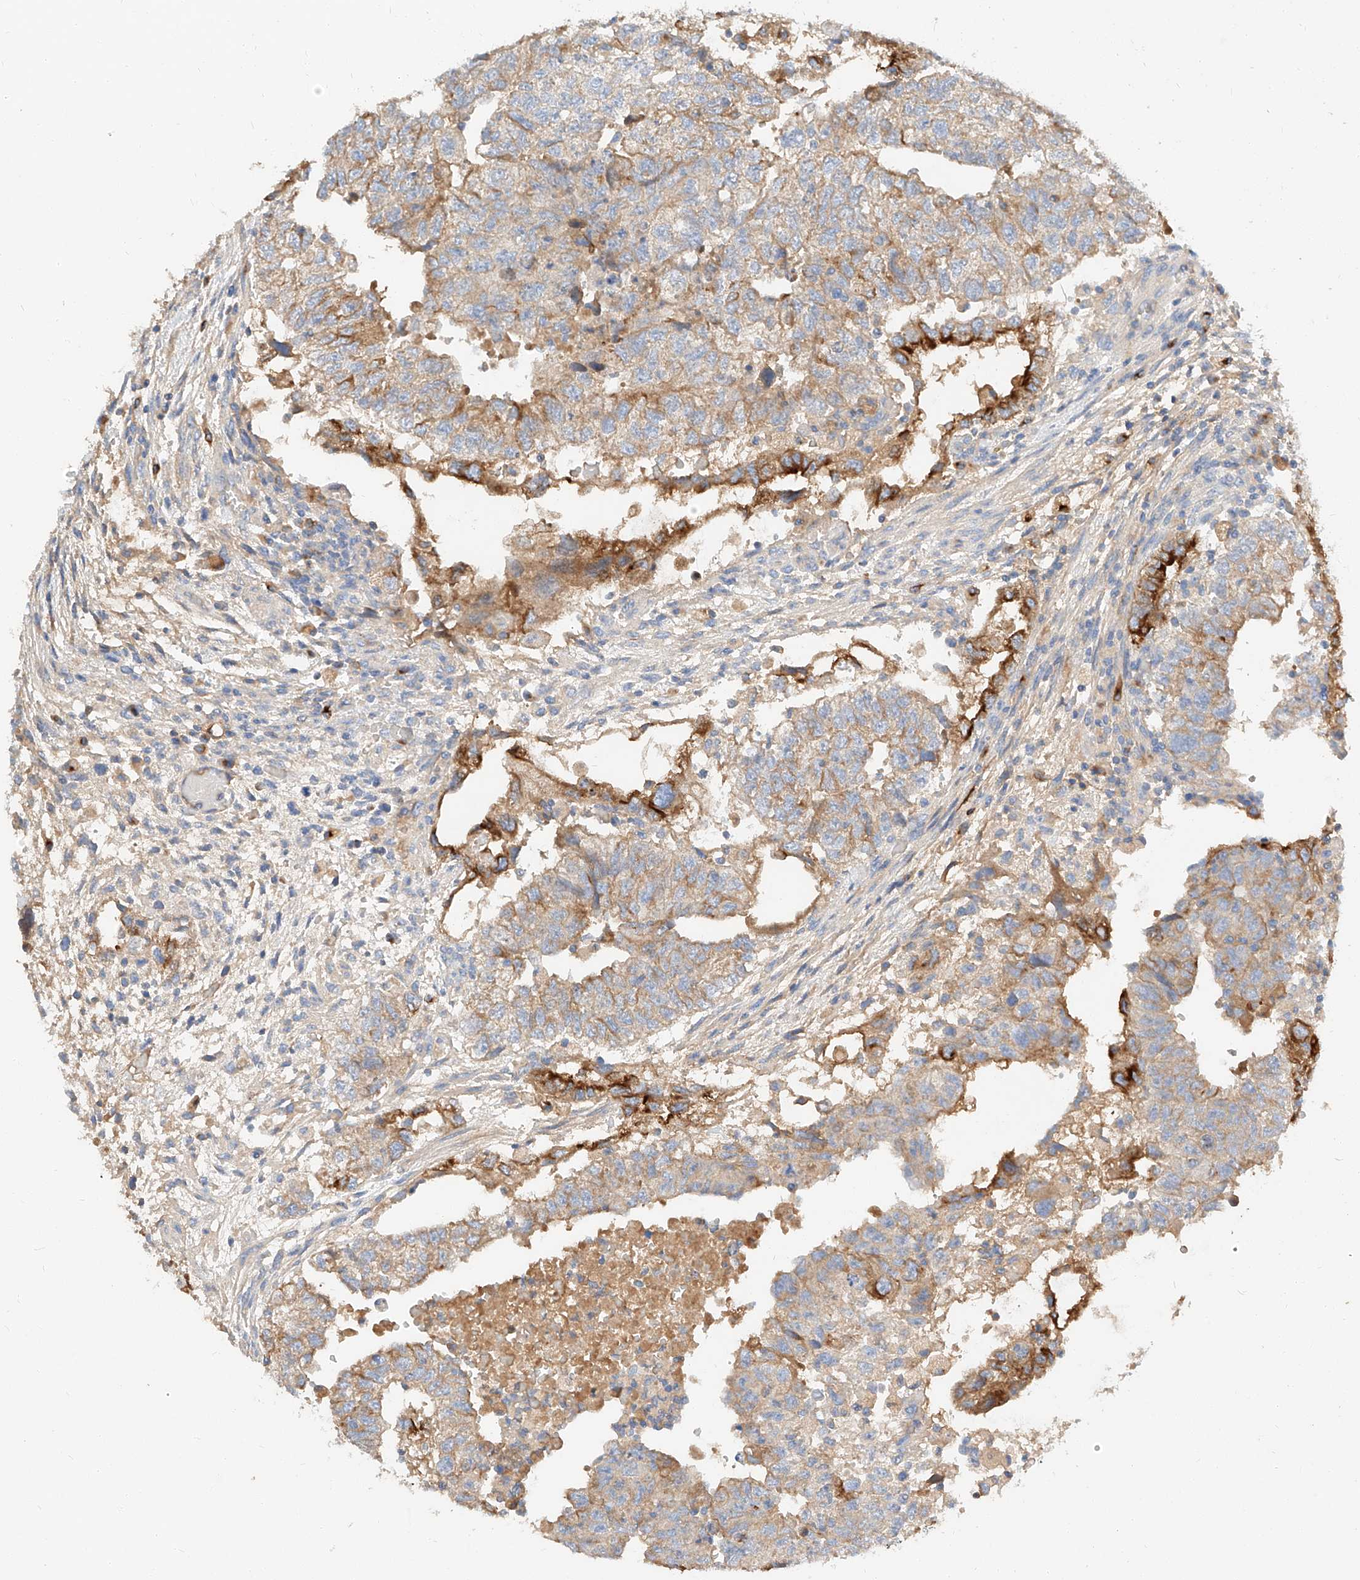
{"staining": {"intensity": "weak", "quantity": ">75%", "location": "cytoplasmic/membranous"}, "tissue": "testis cancer", "cell_type": "Tumor cells", "image_type": "cancer", "snomed": [{"axis": "morphology", "description": "Carcinoma, Embryonal, NOS"}, {"axis": "topography", "description": "Testis"}], "caption": "IHC of human embryonal carcinoma (testis) demonstrates low levels of weak cytoplasmic/membranous staining in approximately >75% of tumor cells.", "gene": "MAP7", "patient": {"sex": "male", "age": 36}}